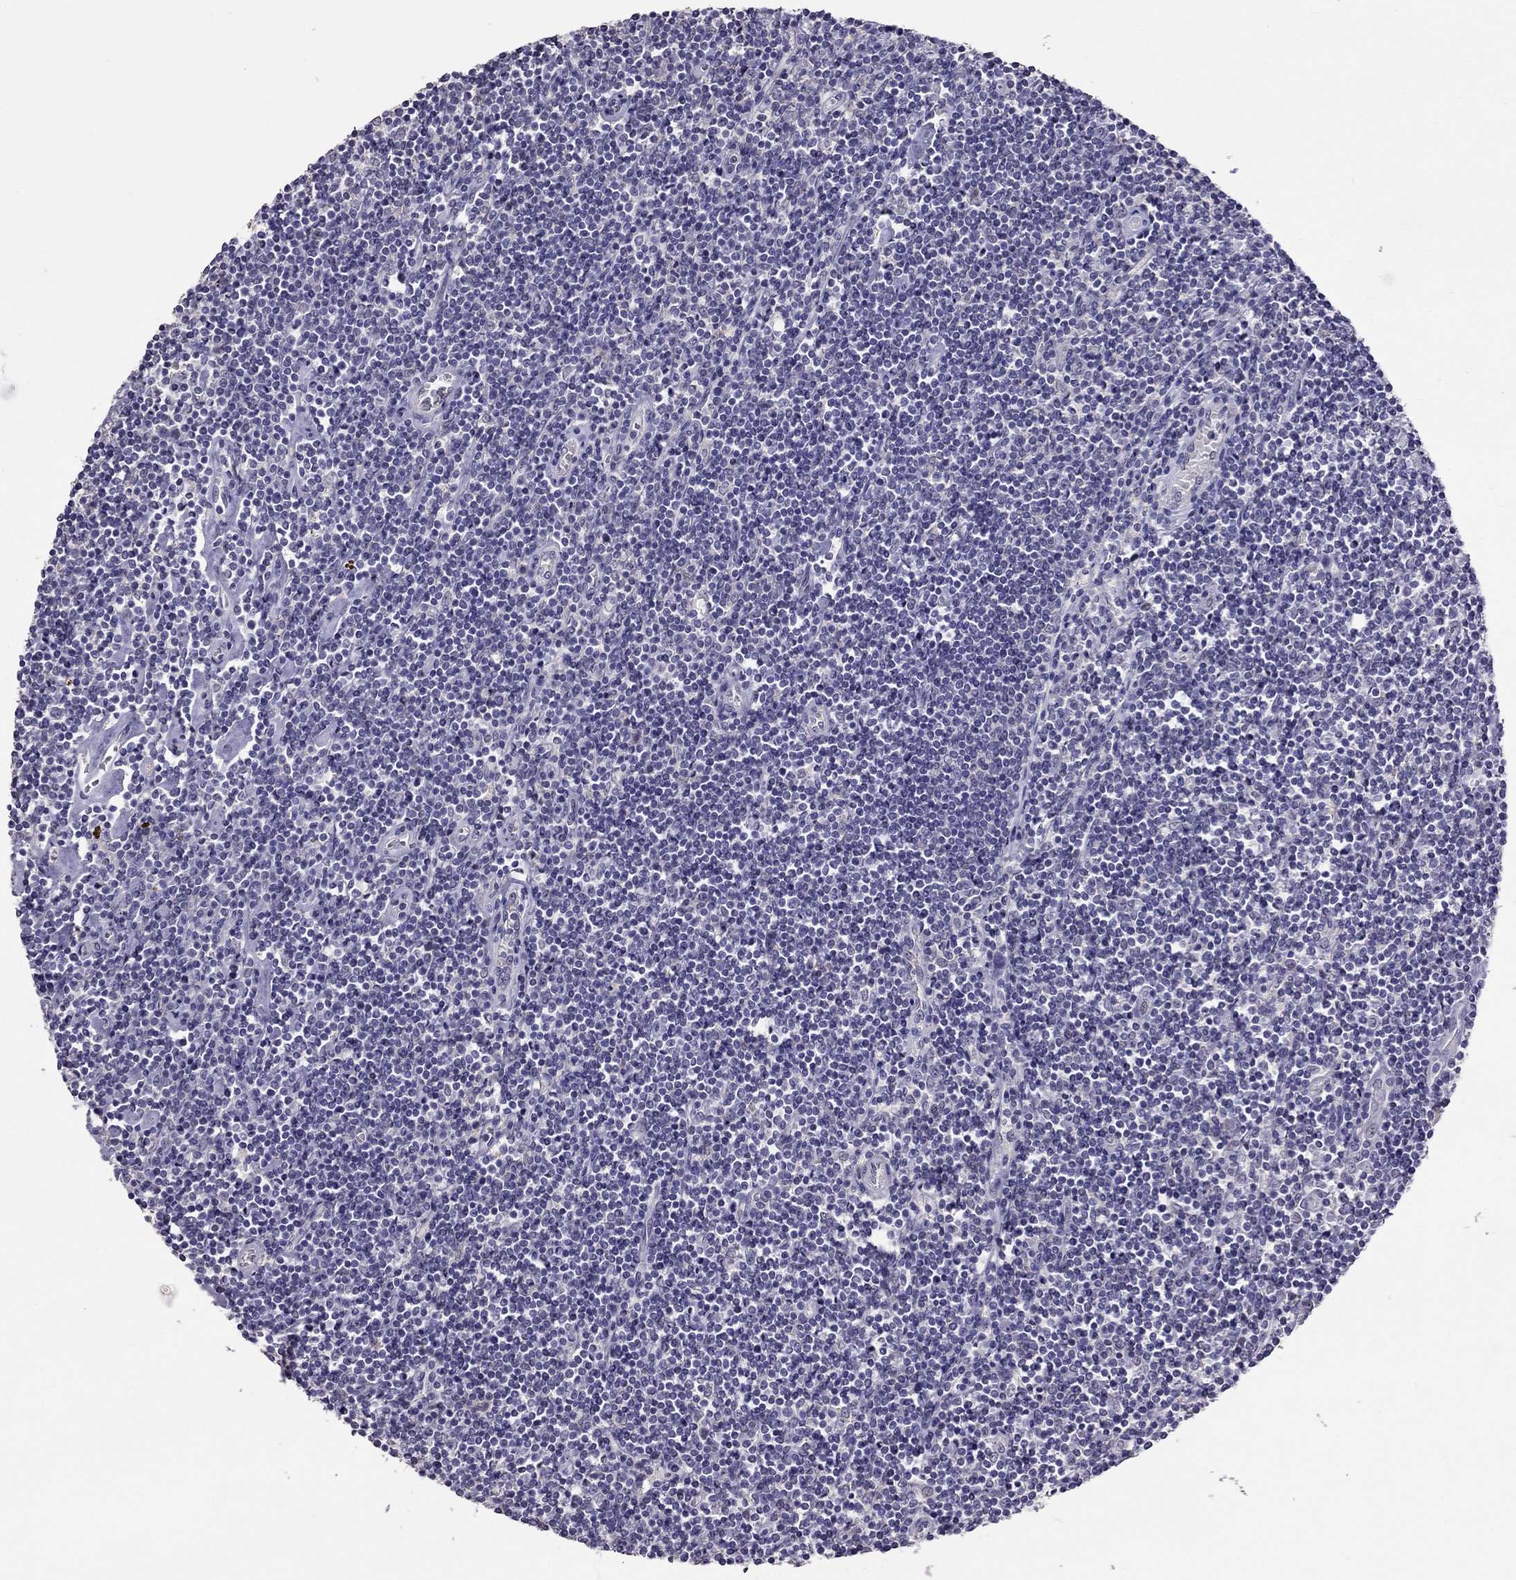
{"staining": {"intensity": "negative", "quantity": "none", "location": "none"}, "tissue": "lymphoma", "cell_type": "Tumor cells", "image_type": "cancer", "snomed": [{"axis": "morphology", "description": "Hodgkin's disease, NOS"}, {"axis": "topography", "description": "Lymph node"}], "caption": "Hodgkin's disease stained for a protein using immunohistochemistry (IHC) demonstrates no expression tumor cells.", "gene": "LRRC46", "patient": {"sex": "male", "age": 40}}